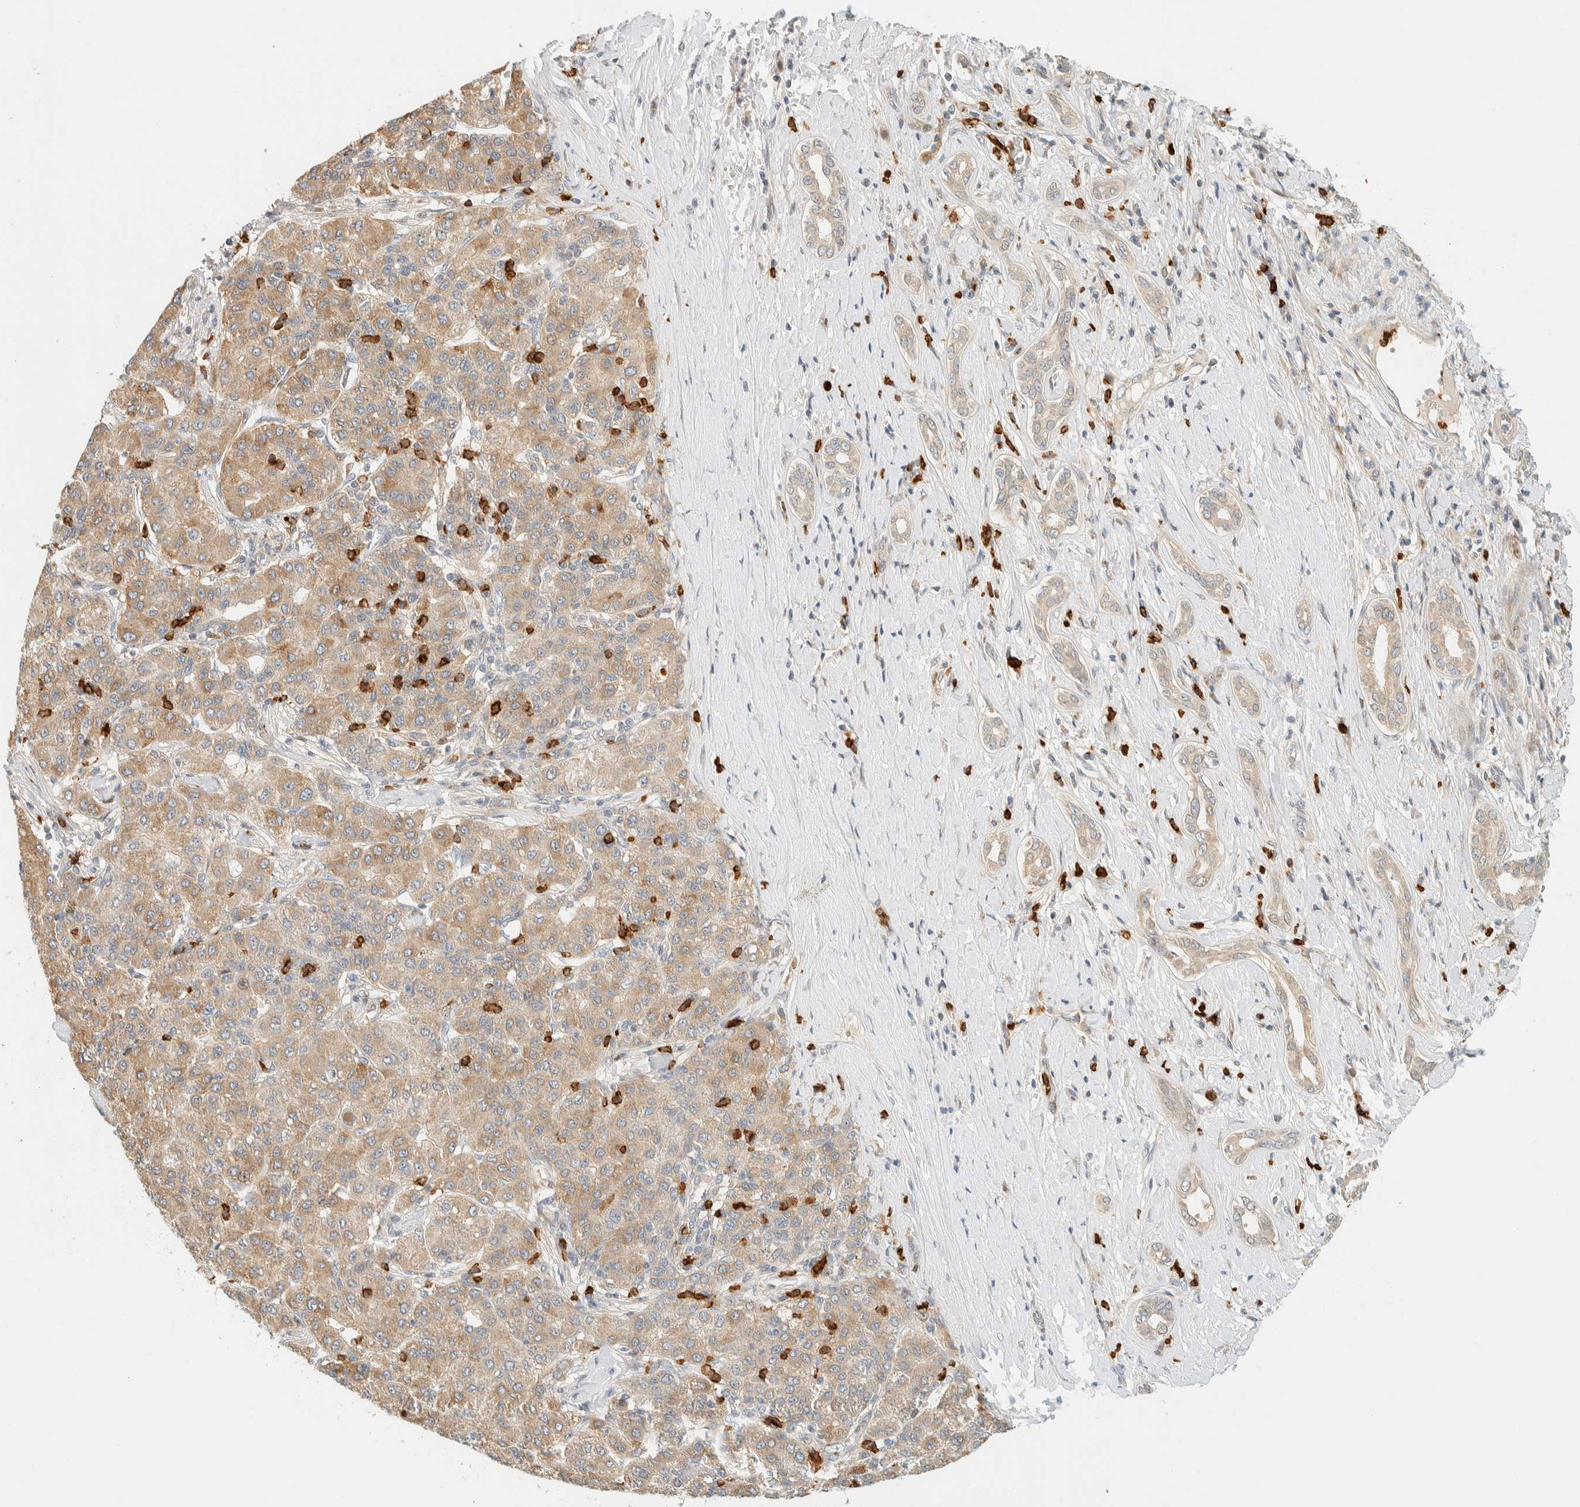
{"staining": {"intensity": "moderate", "quantity": ">75%", "location": "cytoplasmic/membranous"}, "tissue": "liver cancer", "cell_type": "Tumor cells", "image_type": "cancer", "snomed": [{"axis": "morphology", "description": "Carcinoma, Hepatocellular, NOS"}, {"axis": "topography", "description": "Liver"}], "caption": "Human liver cancer stained for a protein (brown) displays moderate cytoplasmic/membranous positive expression in about >75% of tumor cells.", "gene": "CCDC171", "patient": {"sex": "male", "age": 65}}